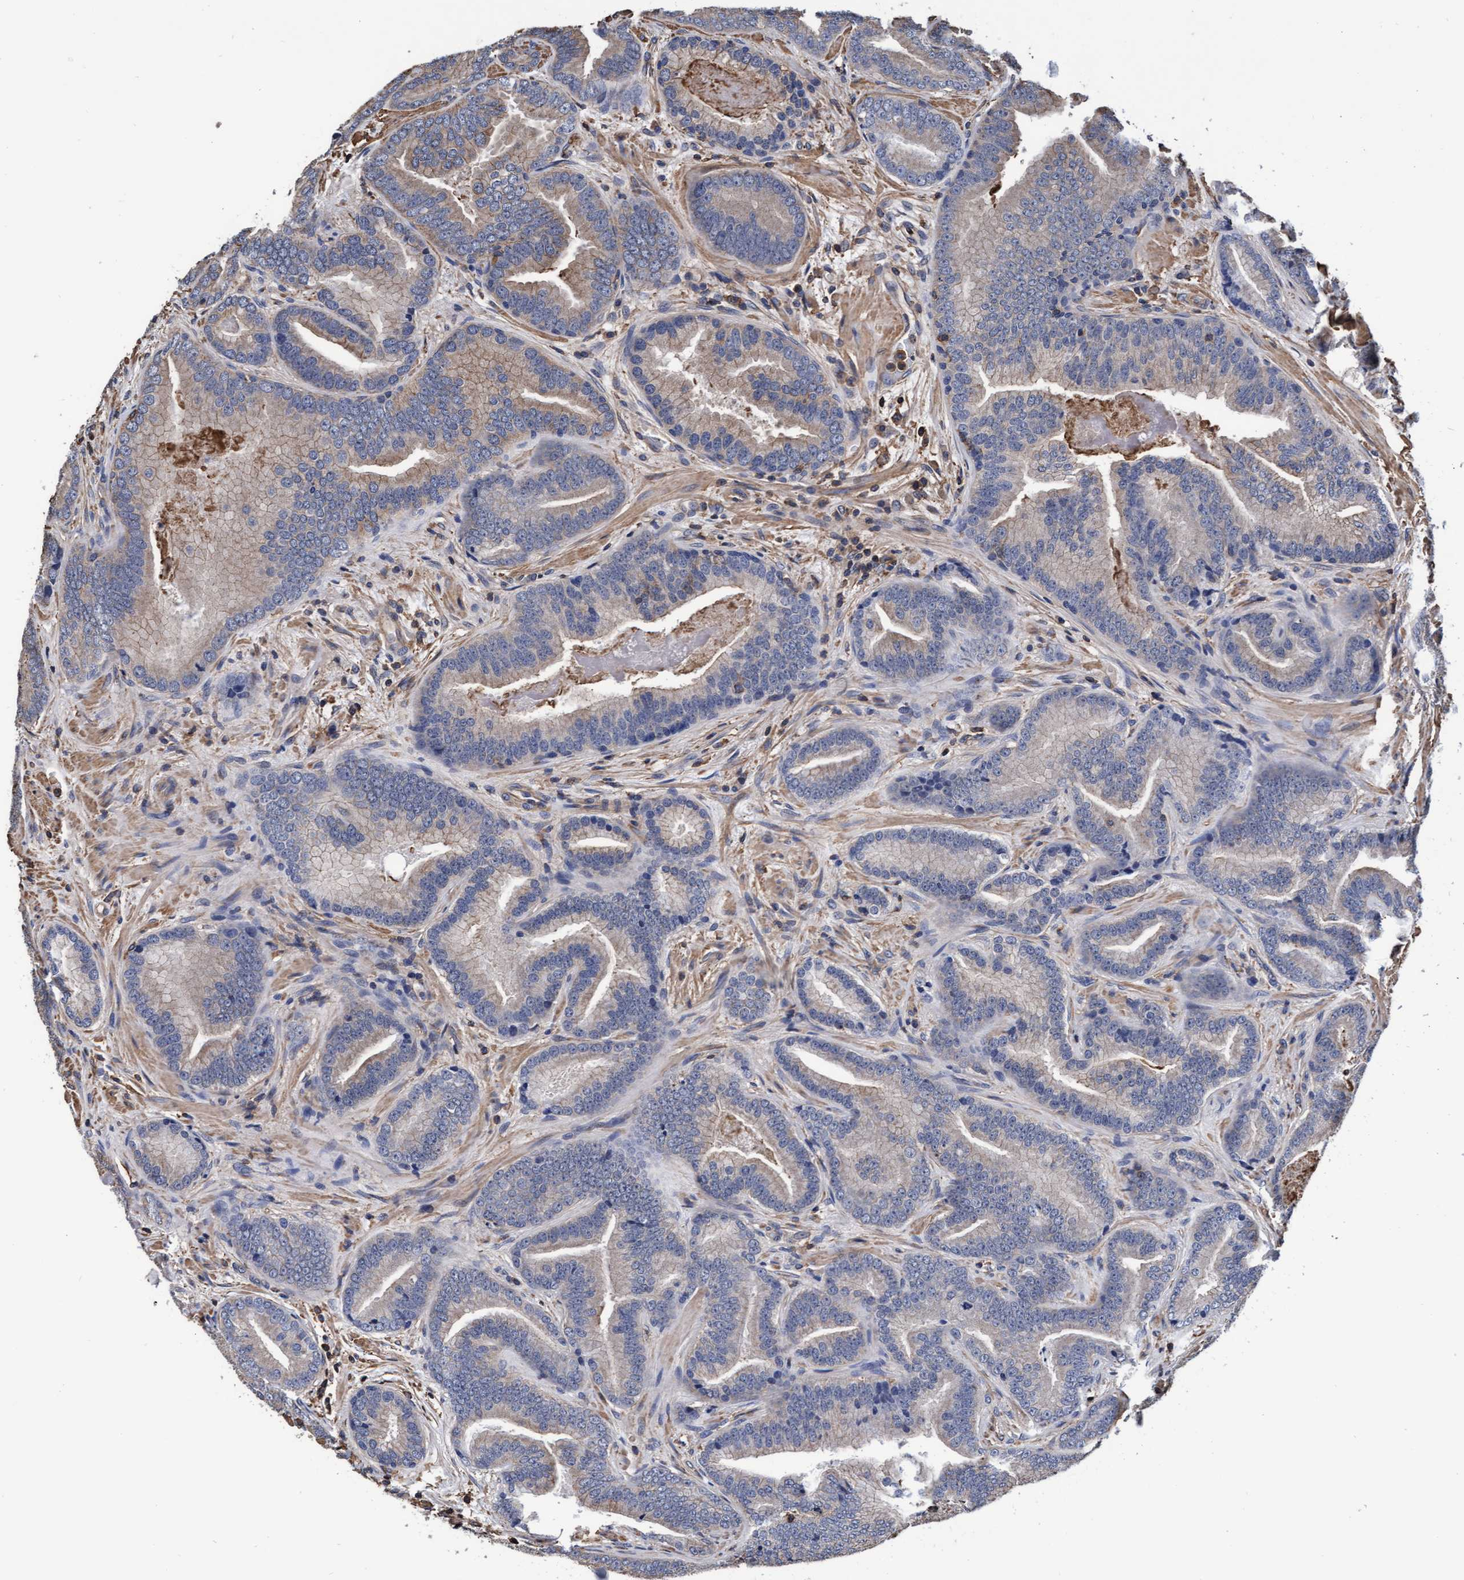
{"staining": {"intensity": "weak", "quantity": "25%-75%", "location": "cytoplasmic/membranous"}, "tissue": "prostate cancer", "cell_type": "Tumor cells", "image_type": "cancer", "snomed": [{"axis": "morphology", "description": "Adenocarcinoma, High grade"}, {"axis": "topography", "description": "Prostate"}], "caption": "There is low levels of weak cytoplasmic/membranous expression in tumor cells of adenocarcinoma (high-grade) (prostate), as demonstrated by immunohistochemical staining (brown color).", "gene": "GRHPR", "patient": {"sex": "male", "age": 55}}